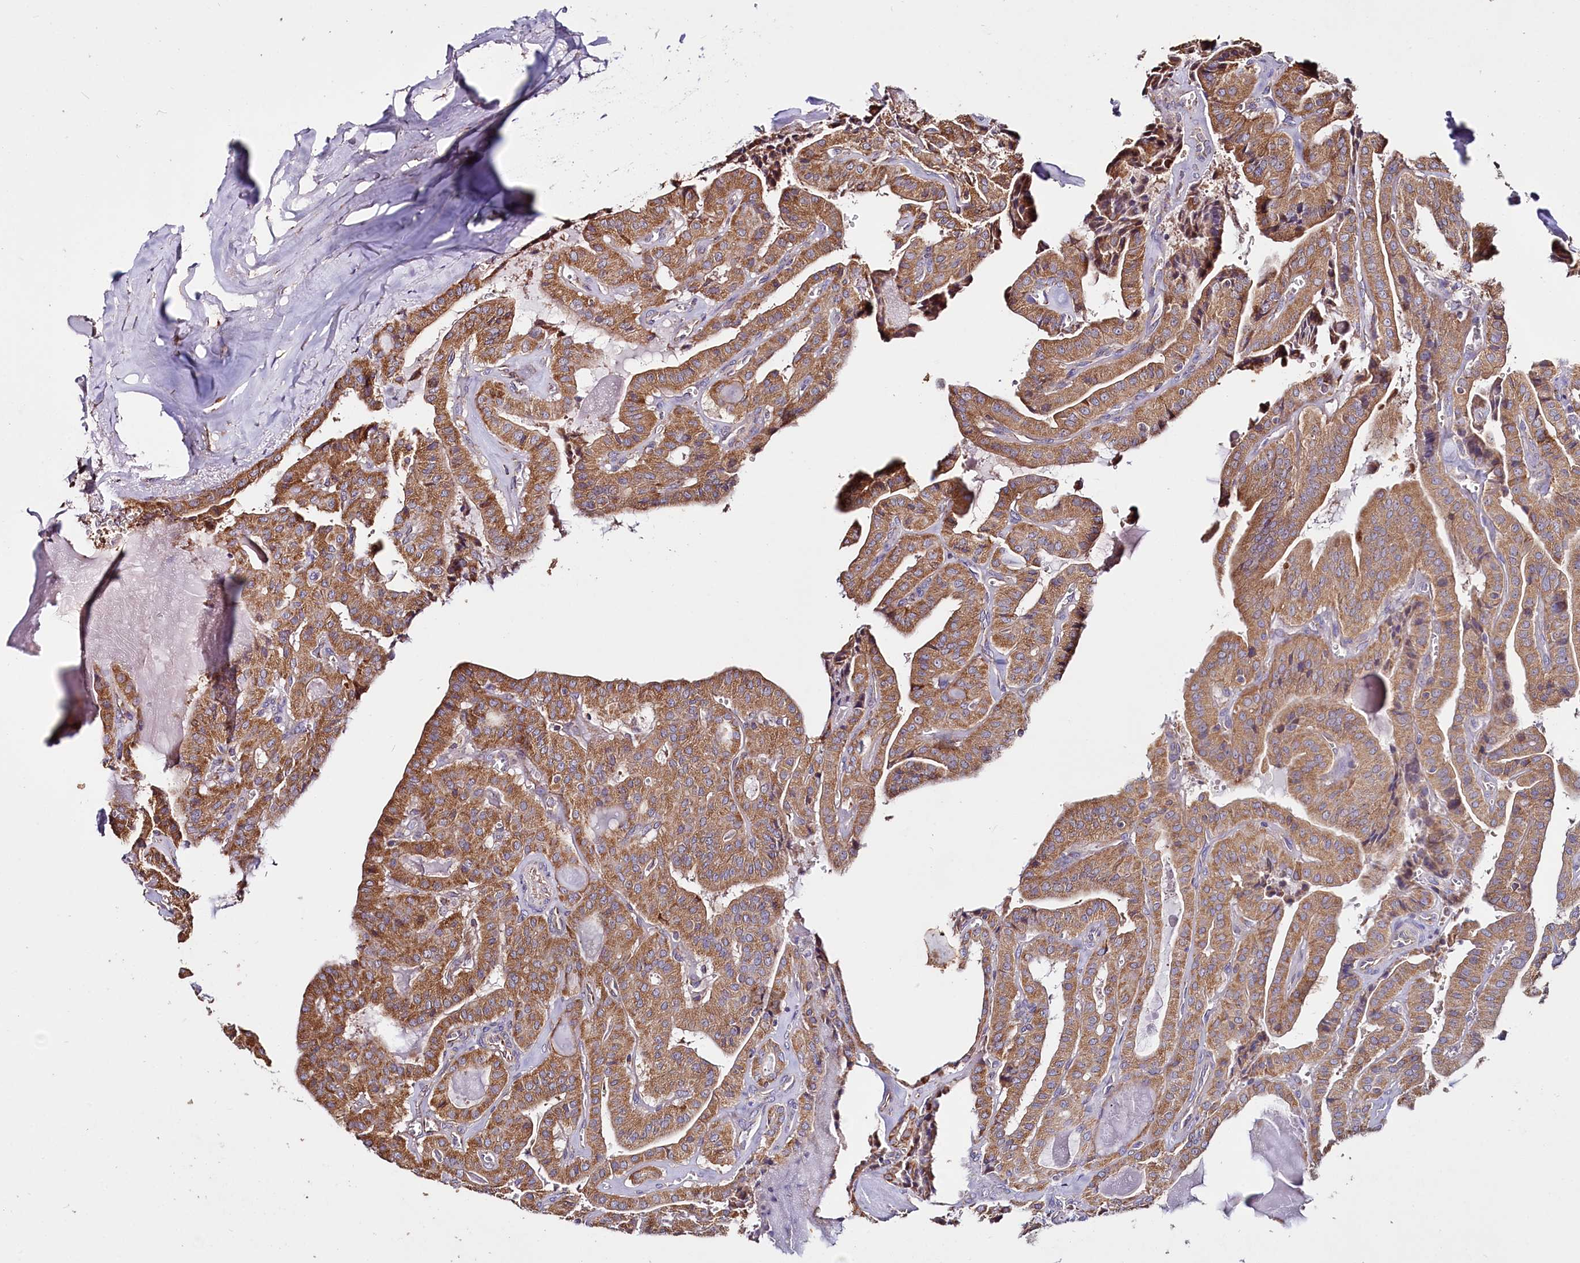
{"staining": {"intensity": "moderate", "quantity": ">75%", "location": "cytoplasmic/membranous"}, "tissue": "thyroid cancer", "cell_type": "Tumor cells", "image_type": "cancer", "snomed": [{"axis": "morphology", "description": "Papillary adenocarcinoma, NOS"}, {"axis": "topography", "description": "Thyroid gland"}], "caption": "A histopathology image showing moderate cytoplasmic/membranous staining in about >75% of tumor cells in thyroid cancer, as visualized by brown immunohistochemical staining.", "gene": "NUDT15", "patient": {"sex": "male", "age": 52}}